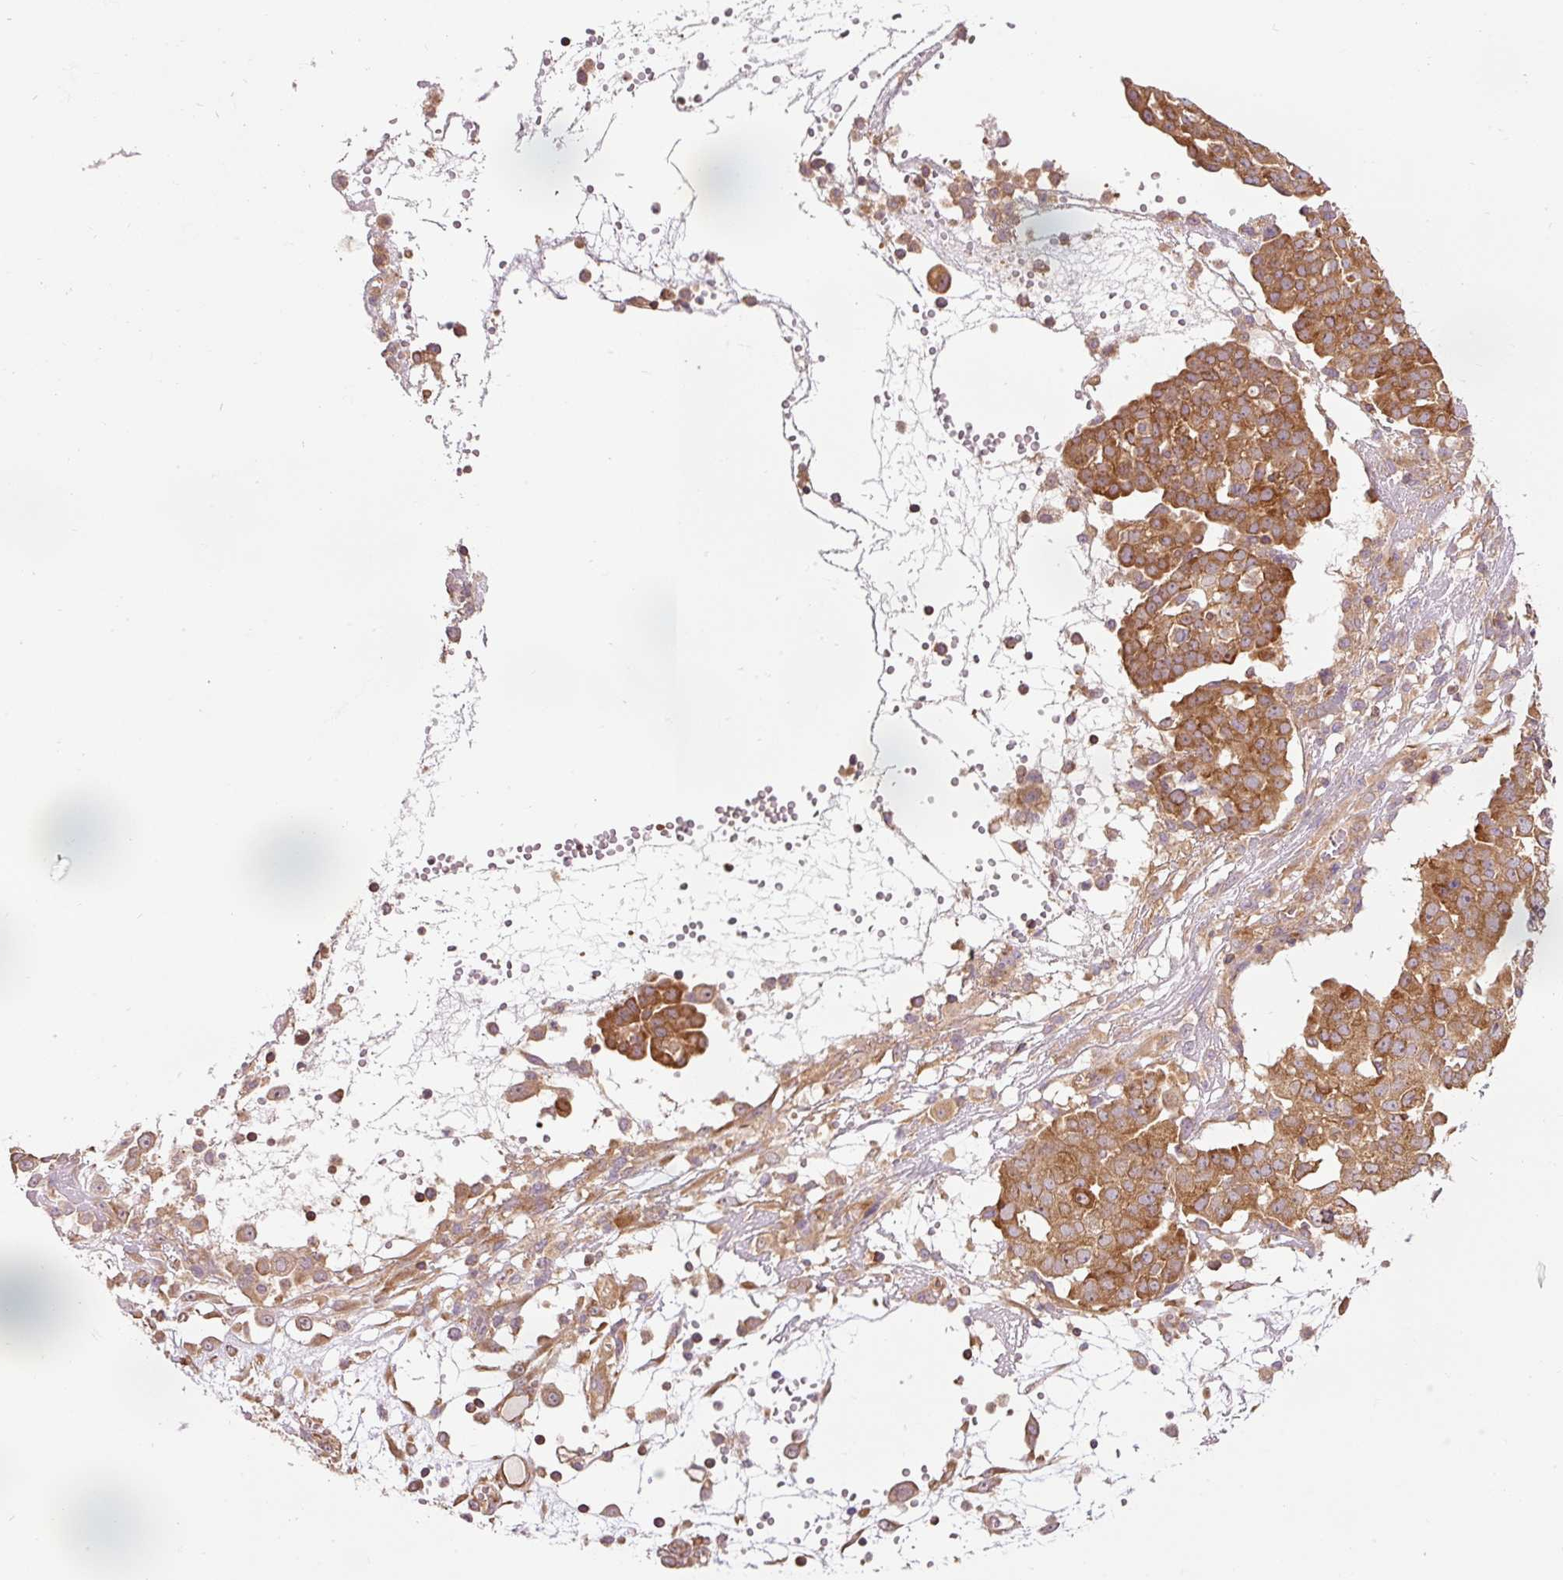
{"staining": {"intensity": "strong", "quantity": ">75%", "location": "cytoplasmic/membranous"}, "tissue": "ovarian cancer", "cell_type": "Tumor cells", "image_type": "cancer", "snomed": [{"axis": "morphology", "description": "Cystadenocarcinoma, serous, NOS"}, {"axis": "topography", "description": "Soft tissue"}, {"axis": "topography", "description": "Ovary"}], "caption": "Immunohistochemical staining of serous cystadenocarcinoma (ovarian) demonstrates high levels of strong cytoplasmic/membranous protein expression in approximately >75% of tumor cells. Nuclei are stained in blue.", "gene": "PDAP1", "patient": {"sex": "female", "age": 57}}